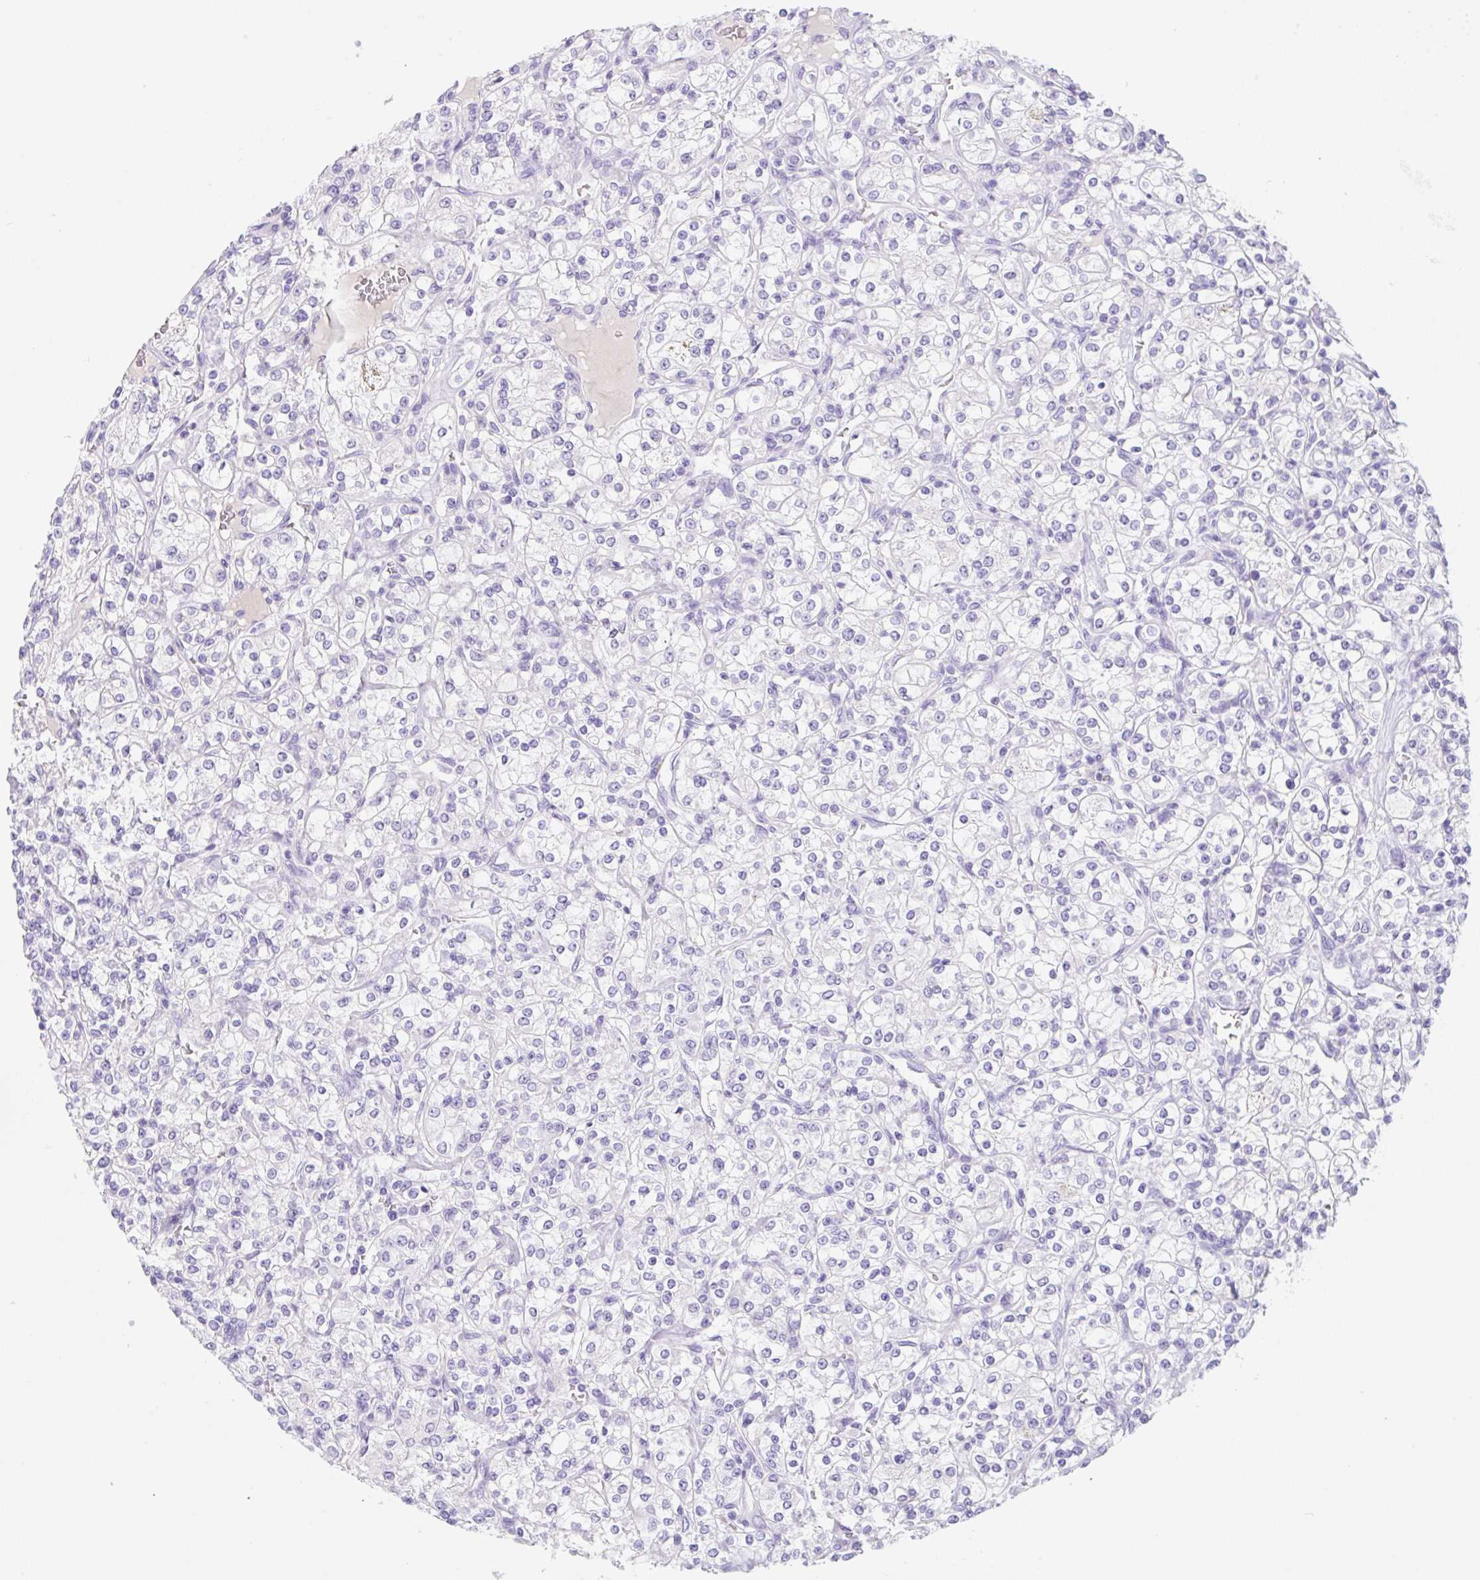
{"staining": {"intensity": "negative", "quantity": "none", "location": "none"}, "tissue": "renal cancer", "cell_type": "Tumor cells", "image_type": "cancer", "snomed": [{"axis": "morphology", "description": "Adenocarcinoma, NOS"}, {"axis": "topography", "description": "Kidney"}], "caption": "There is no significant expression in tumor cells of renal adenocarcinoma. (Stains: DAB immunohistochemistry with hematoxylin counter stain, Microscopy: brightfield microscopy at high magnification).", "gene": "KLK8", "patient": {"sex": "male", "age": 77}}